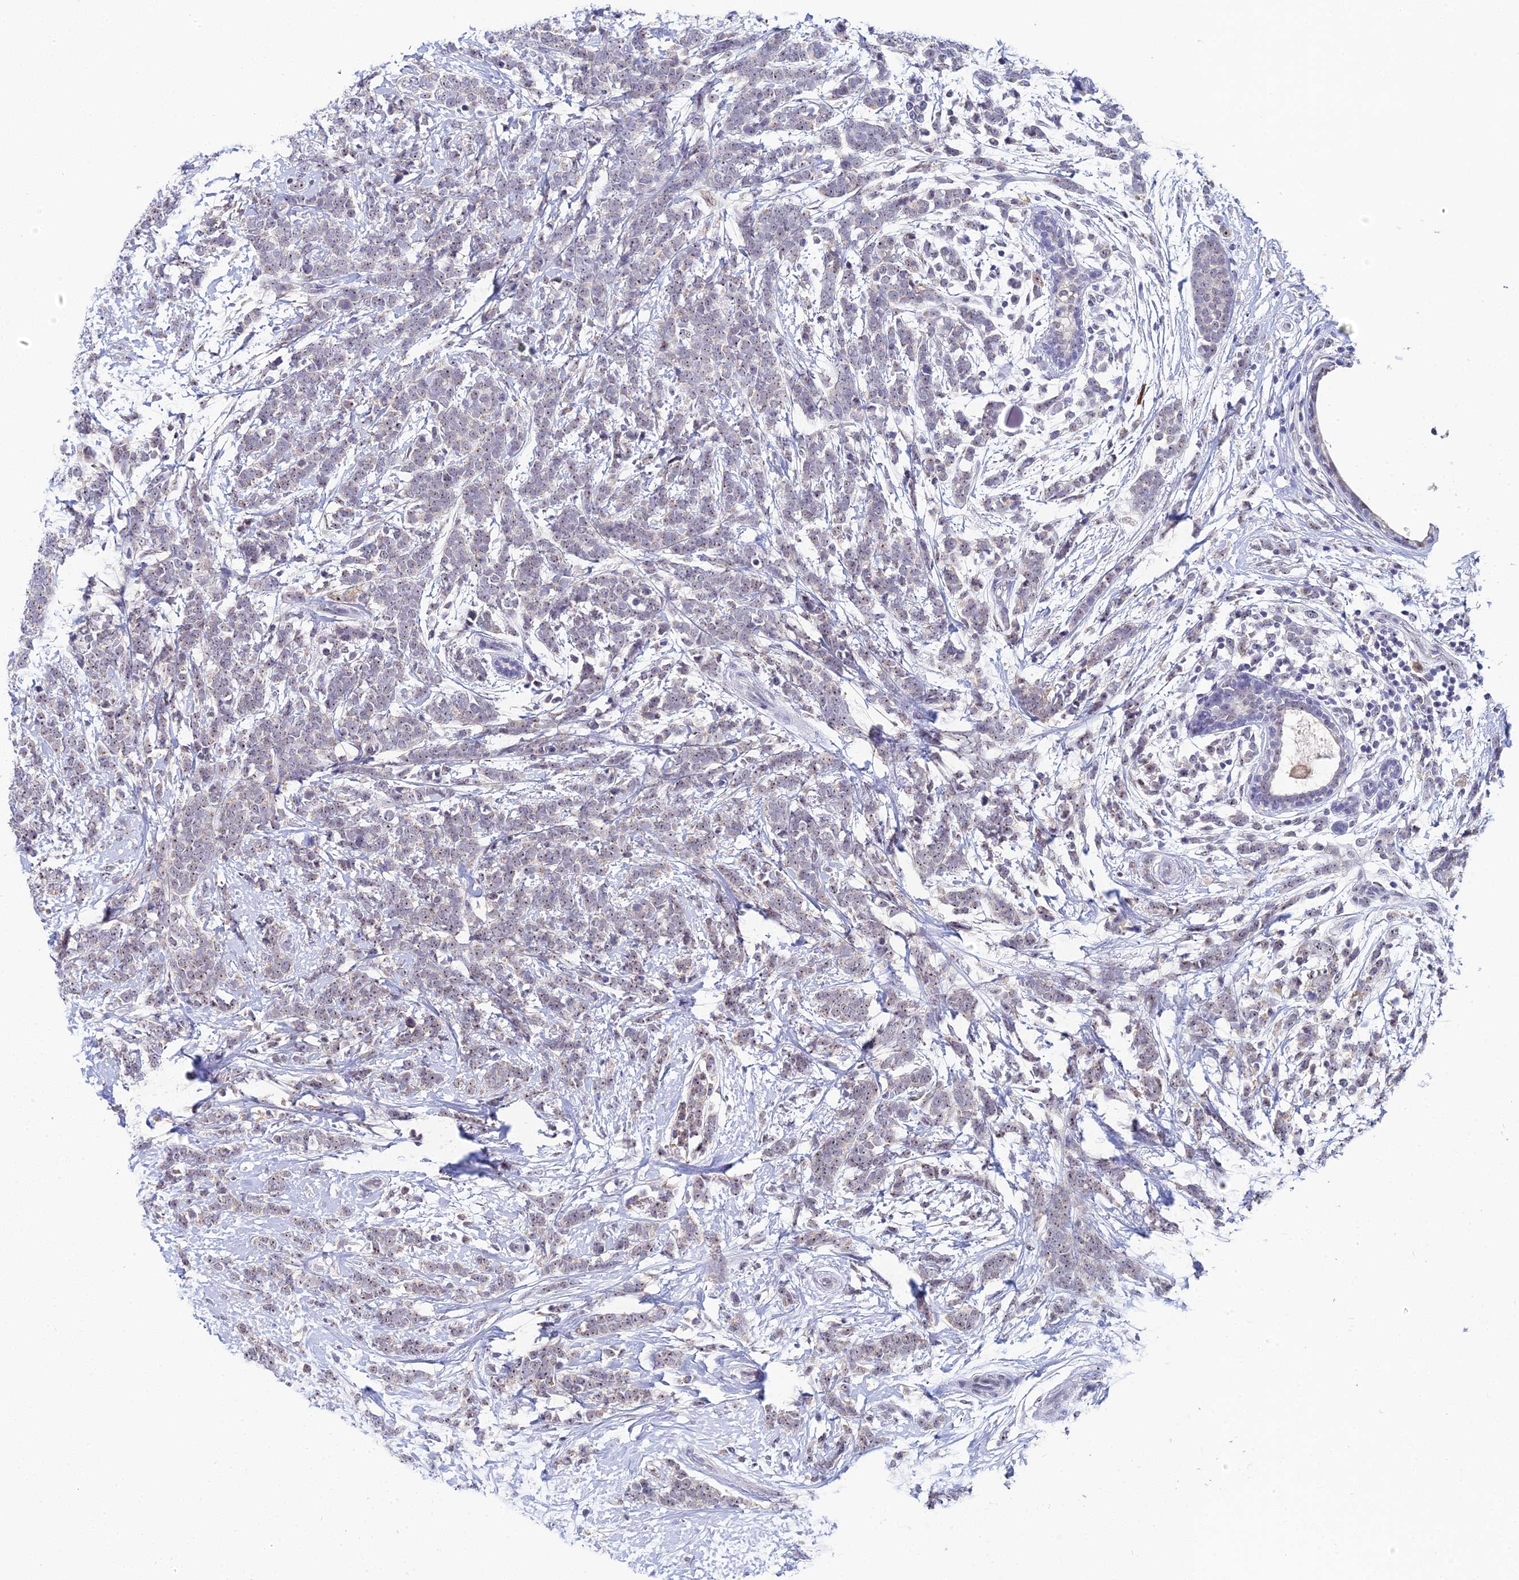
{"staining": {"intensity": "weak", "quantity": "25%-75%", "location": "nuclear"}, "tissue": "breast cancer", "cell_type": "Tumor cells", "image_type": "cancer", "snomed": [{"axis": "morphology", "description": "Lobular carcinoma"}, {"axis": "topography", "description": "Breast"}], "caption": "Breast cancer (lobular carcinoma) stained for a protein shows weak nuclear positivity in tumor cells.", "gene": "PLPP4", "patient": {"sex": "female", "age": 58}}